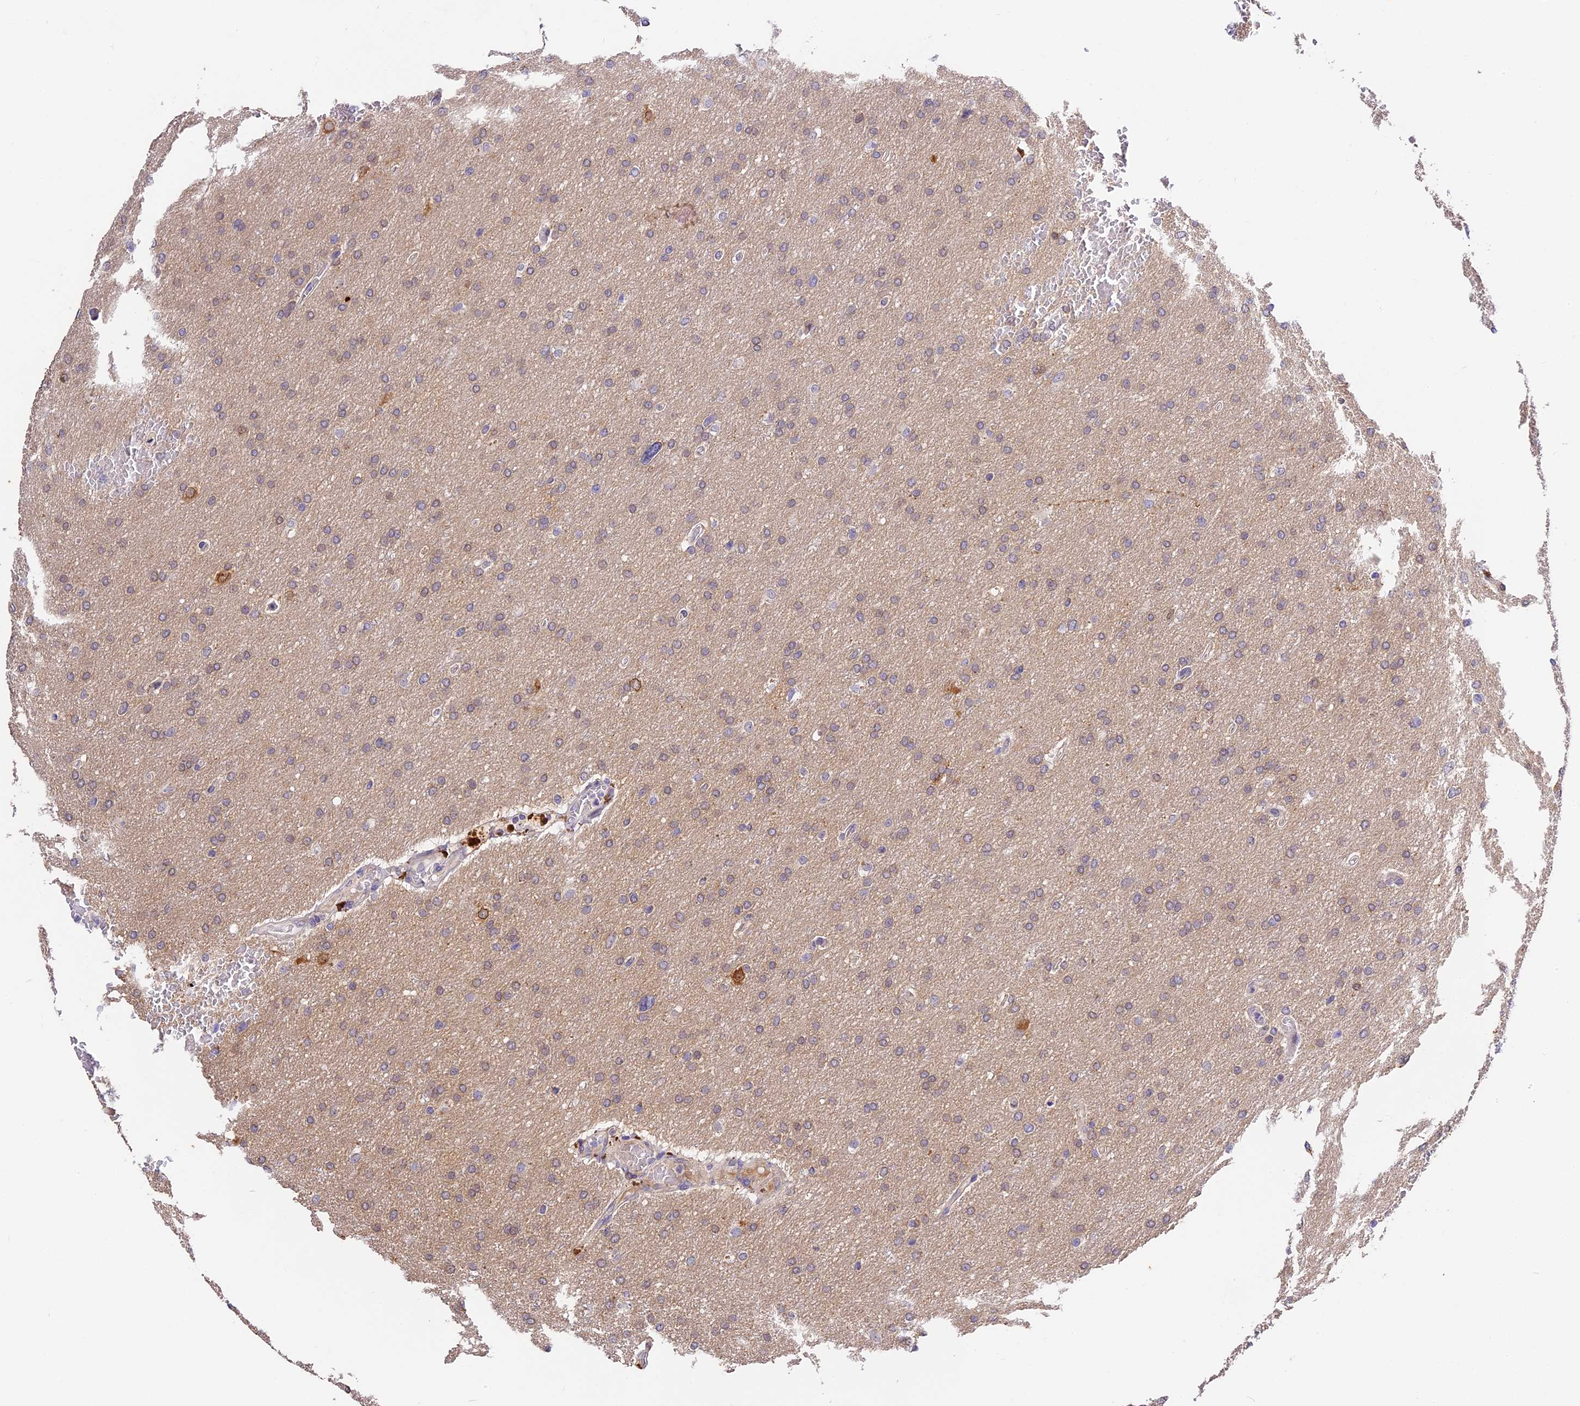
{"staining": {"intensity": "weak", "quantity": "<25%", "location": "cytoplasmic/membranous"}, "tissue": "glioma", "cell_type": "Tumor cells", "image_type": "cancer", "snomed": [{"axis": "morphology", "description": "Glioma, malignant, High grade"}, {"axis": "topography", "description": "Cerebral cortex"}], "caption": "Tumor cells show no significant expression in malignant glioma (high-grade).", "gene": "BSCL2", "patient": {"sex": "female", "age": 36}}